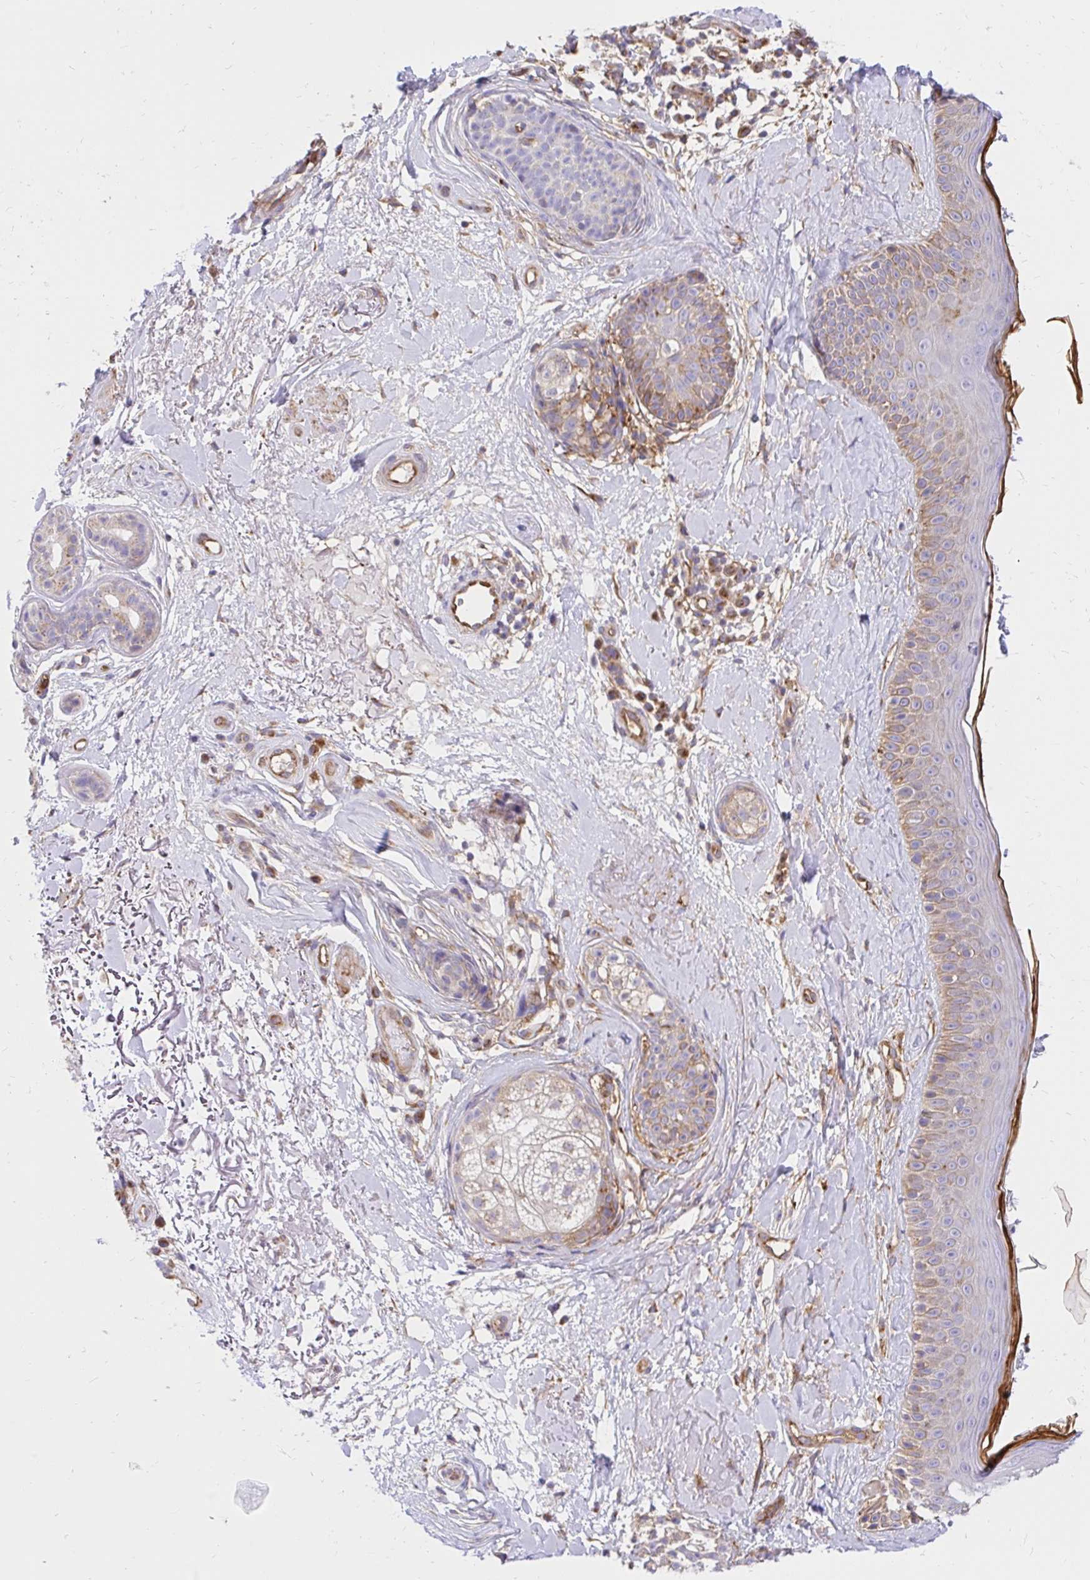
{"staining": {"intensity": "moderate", "quantity": "25%-75%", "location": "cytoplasmic/membranous"}, "tissue": "skin", "cell_type": "Fibroblasts", "image_type": "normal", "snomed": [{"axis": "morphology", "description": "Normal tissue, NOS"}, {"axis": "topography", "description": "Skin"}], "caption": "Immunohistochemical staining of normal skin demonstrates 25%-75% levels of moderate cytoplasmic/membranous protein staining in about 25%-75% of fibroblasts. (DAB (3,3'-diaminobenzidine) IHC with brightfield microscopy, high magnification).", "gene": "ABCB10", "patient": {"sex": "male", "age": 73}}